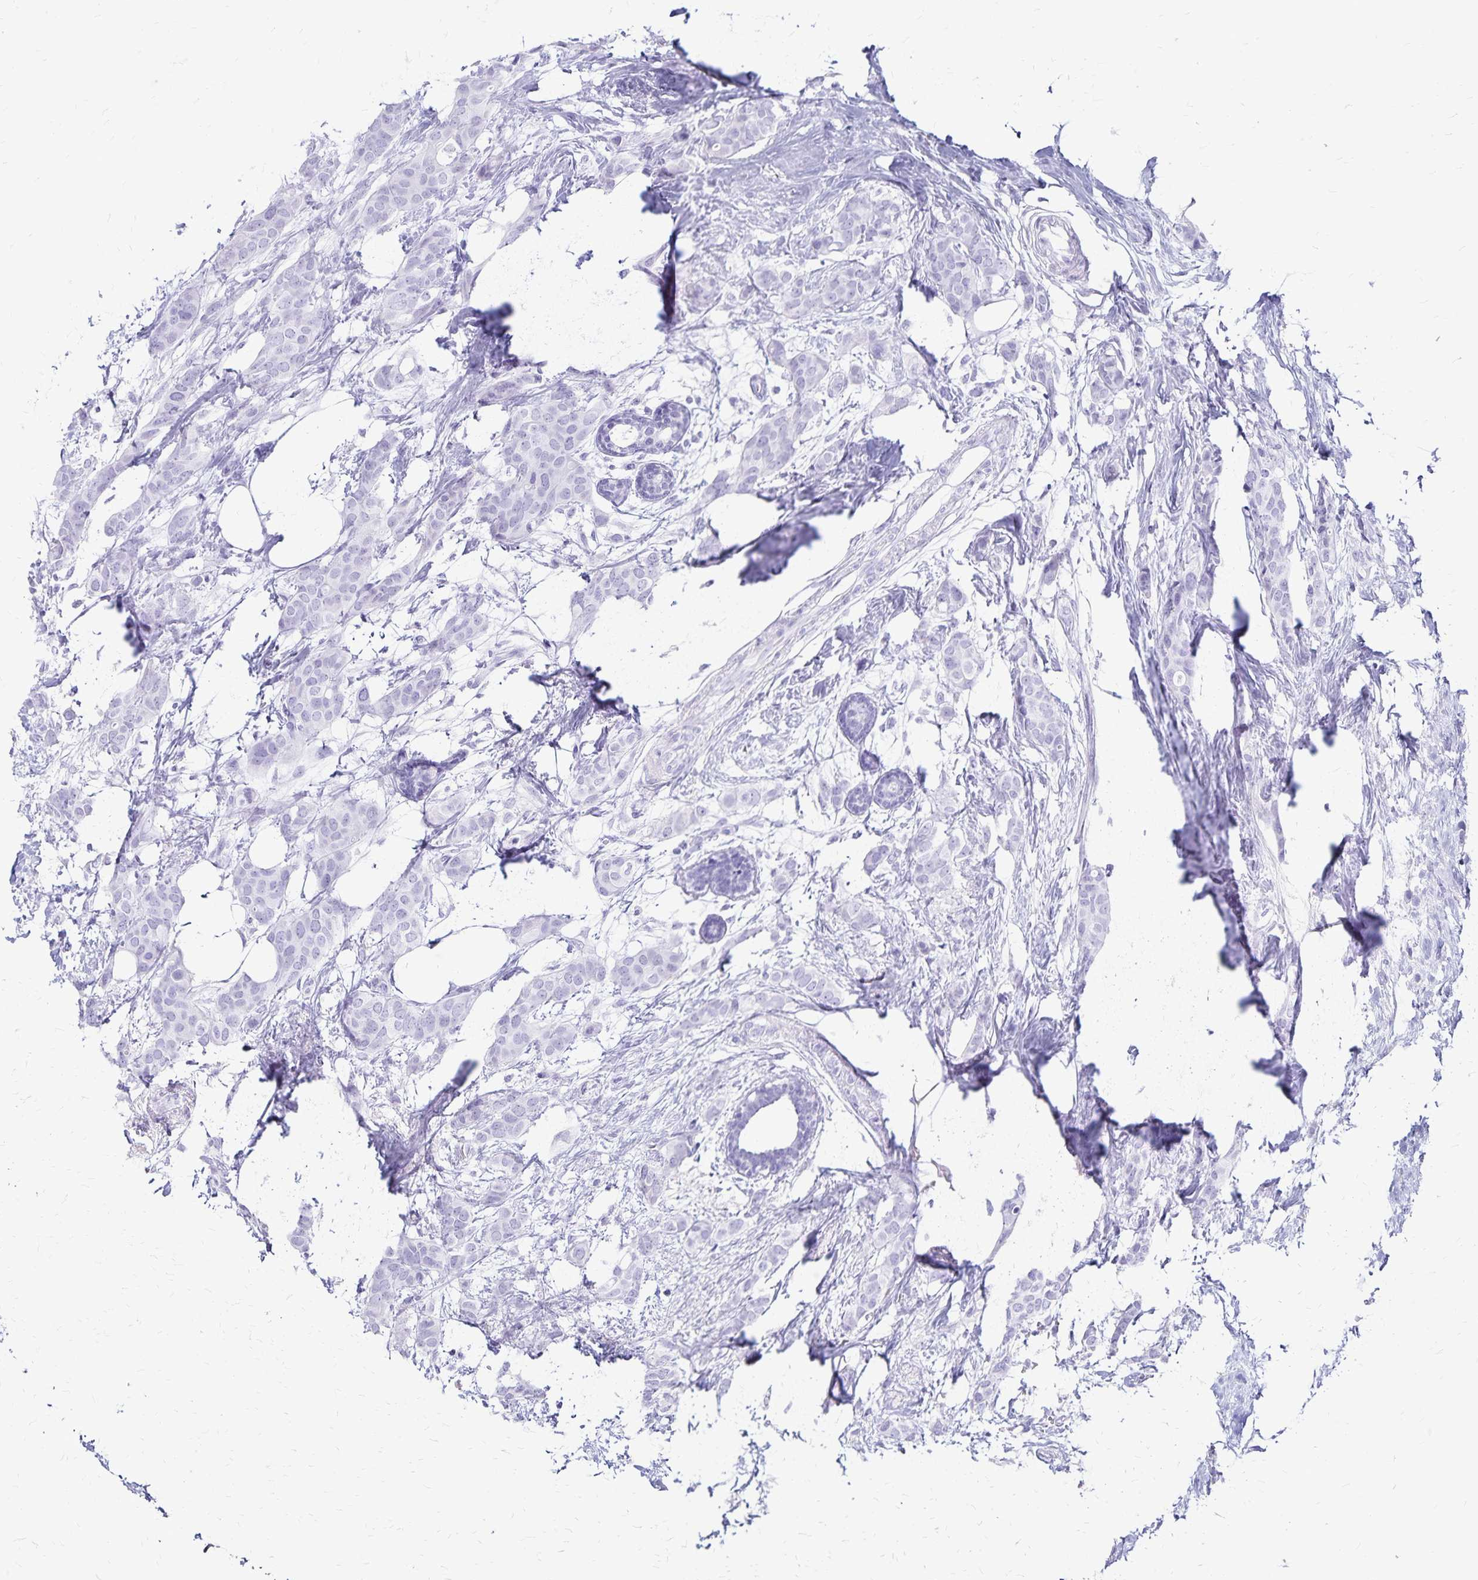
{"staining": {"intensity": "negative", "quantity": "none", "location": "none"}, "tissue": "breast cancer", "cell_type": "Tumor cells", "image_type": "cancer", "snomed": [{"axis": "morphology", "description": "Duct carcinoma"}, {"axis": "topography", "description": "Breast"}], "caption": "DAB immunohistochemical staining of breast cancer (invasive ductal carcinoma) shows no significant positivity in tumor cells. (Stains: DAB IHC with hematoxylin counter stain, Microscopy: brightfield microscopy at high magnification).", "gene": "LIN28B", "patient": {"sex": "female", "age": 62}}